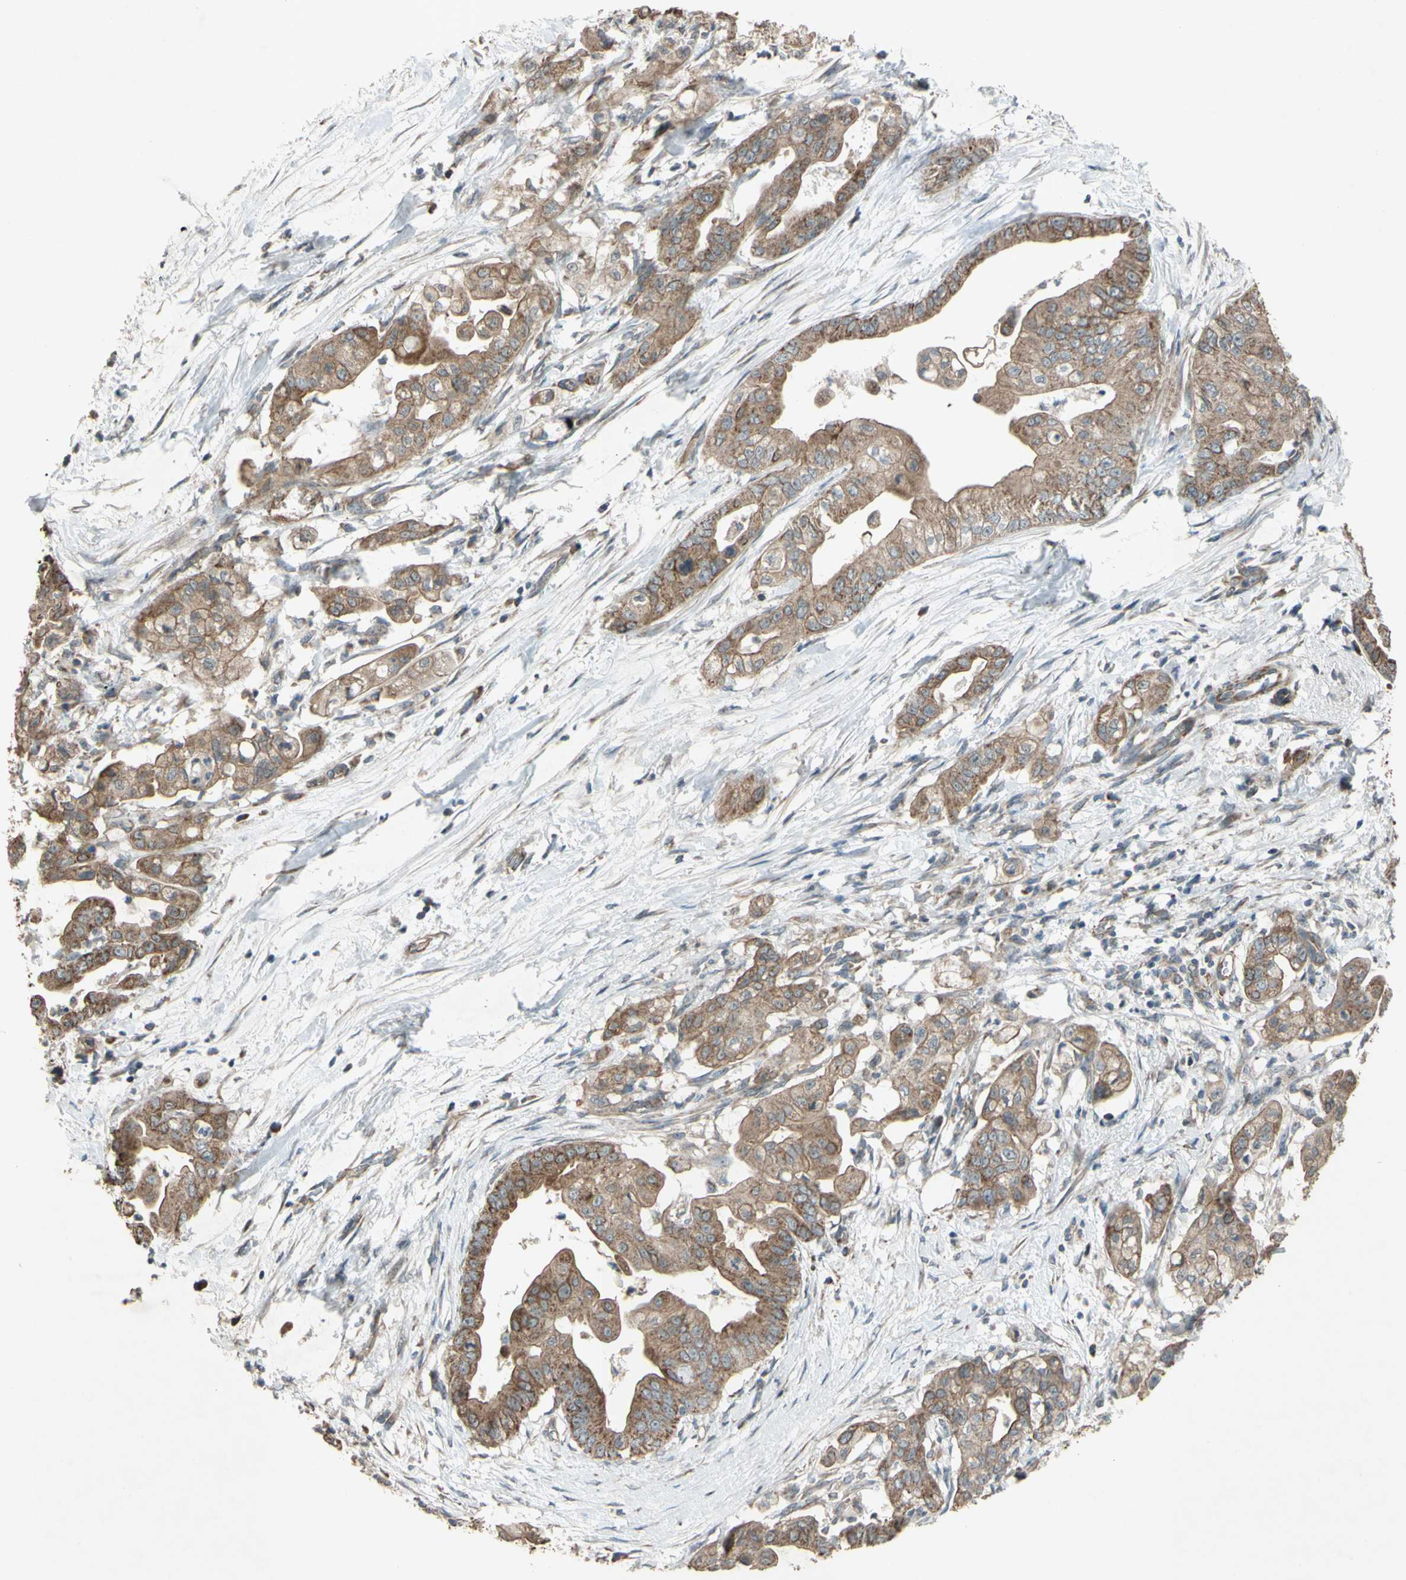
{"staining": {"intensity": "moderate", "quantity": ">75%", "location": "cytoplasmic/membranous"}, "tissue": "pancreatic cancer", "cell_type": "Tumor cells", "image_type": "cancer", "snomed": [{"axis": "morphology", "description": "Adenocarcinoma, NOS"}, {"axis": "topography", "description": "Pancreas"}], "caption": "Immunohistochemical staining of human adenocarcinoma (pancreatic) displays moderate cytoplasmic/membranous protein expression in about >75% of tumor cells. Immunohistochemistry (ihc) stains the protein of interest in brown and the nuclei are stained blue.", "gene": "ACOT8", "patient": {"sex": "female", "age": 75}}